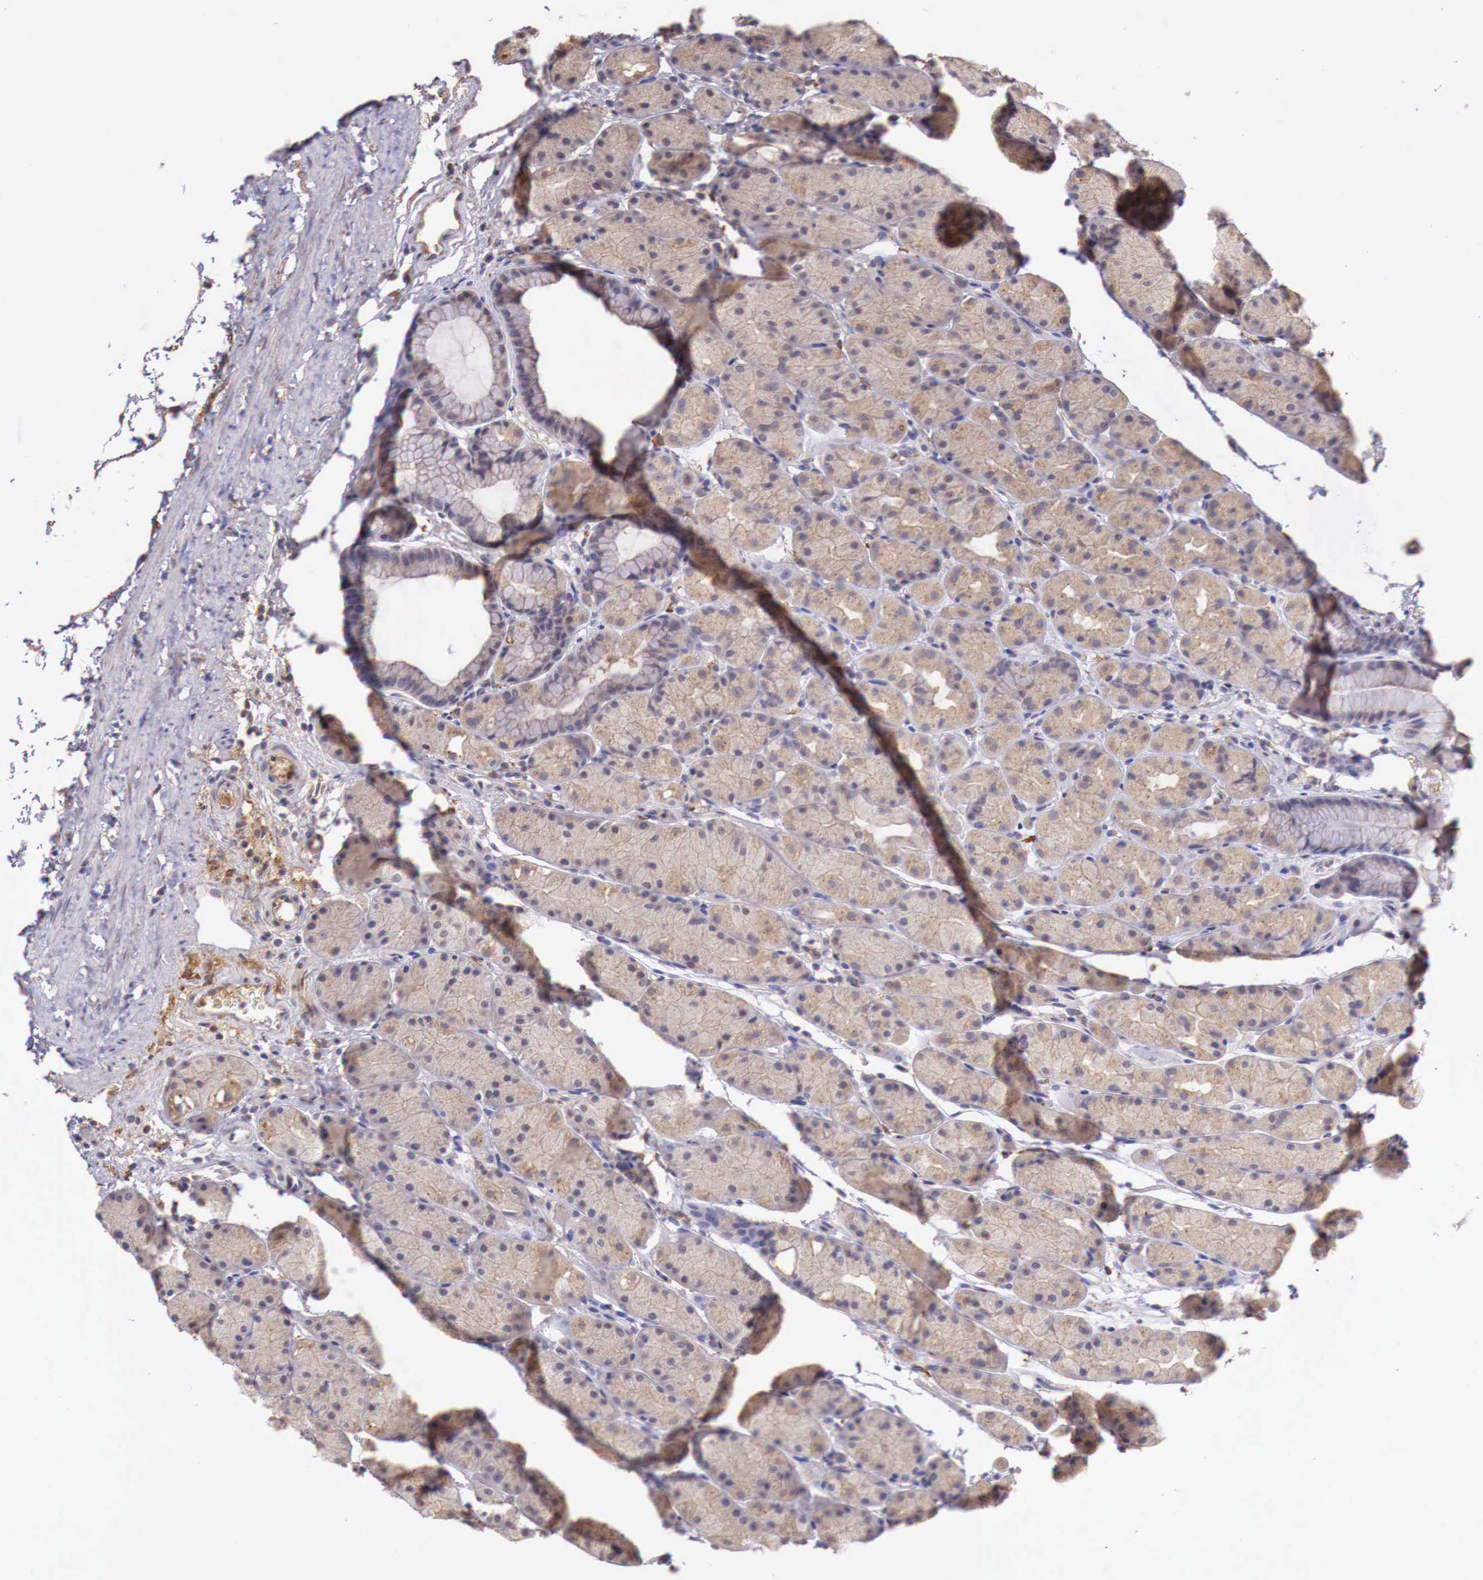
{"staining": {"intensity": "weak", "quantity": "25%-75%", "location": "cytoplasmic/membranous"}, "tissue": "stomach", "cell_type": "Glandular cells", "image_type": "normal", "snomed": [{"axis": "morphology", "description": "Adenocarcinoma, NOS"}, {"axis": "topography", "description": "Stomach, upper"}], "caption": "Benign stomach demonstrates weak cytoplasmic/membranous expression in approximately 25%-75% of glandular cells.", "gene": "CHRDL1", "patient": {"sex": "male", "age": 47}}